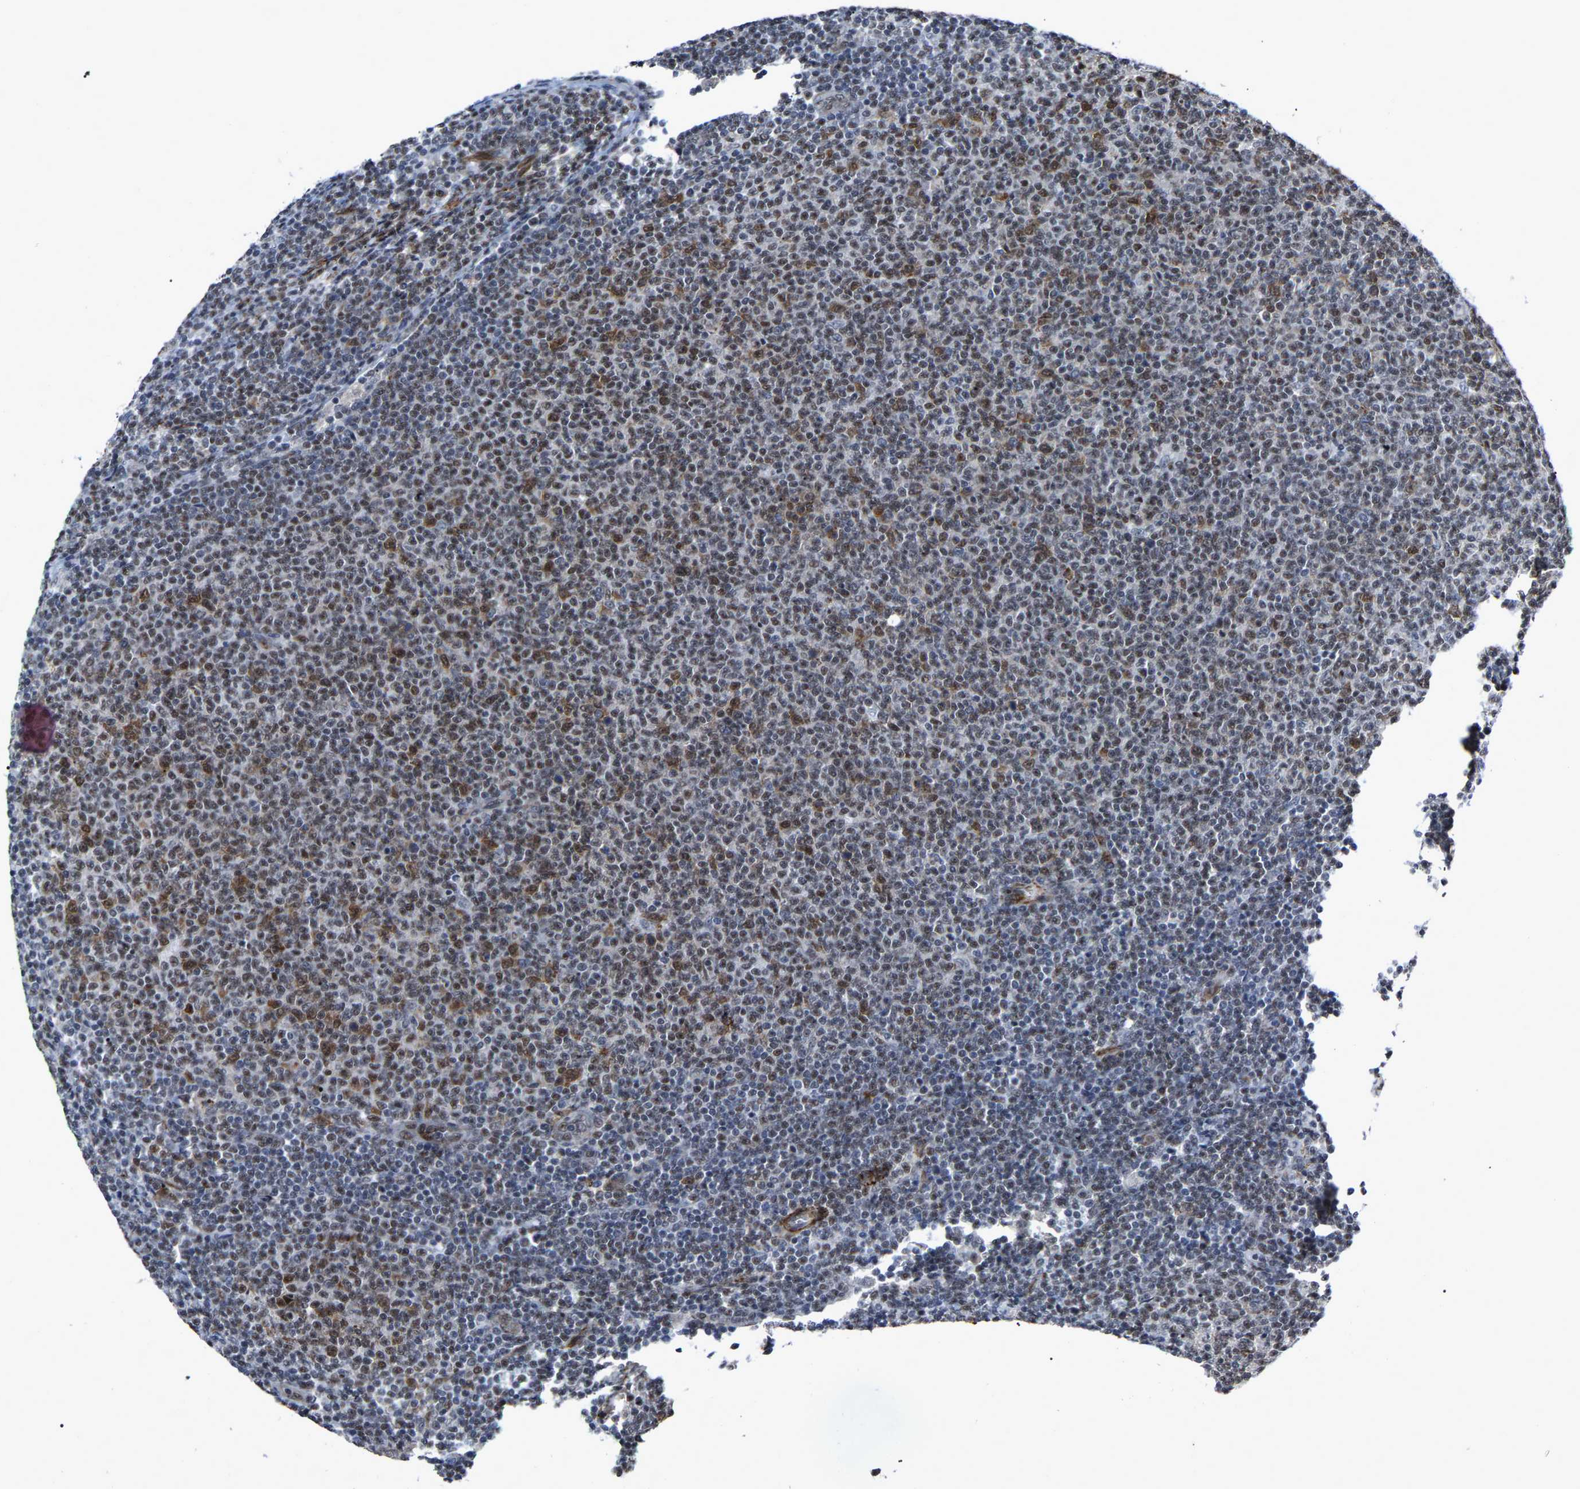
{"staining": {"intensity": "moderate", "quantity": "25%-75%", "location": "nuclear"}, "tissue": "lymphoma", "cell_type": "Tumor cells", "image_type": "cancer", "snomed": [{"axis": "morphology", "description": "Malignant lymphoma, non-Hodgkin's type, Low grade"}, {"axis": "topography", "description": "Lymph node"}], "caption": "Immunohistochemical staining of human lymphoma exhibits moderate nuclear protein staining in about 25%-75% of tumor cells.", "gene": "DDX5", "patient": {"sex": "male", "age": 66}}